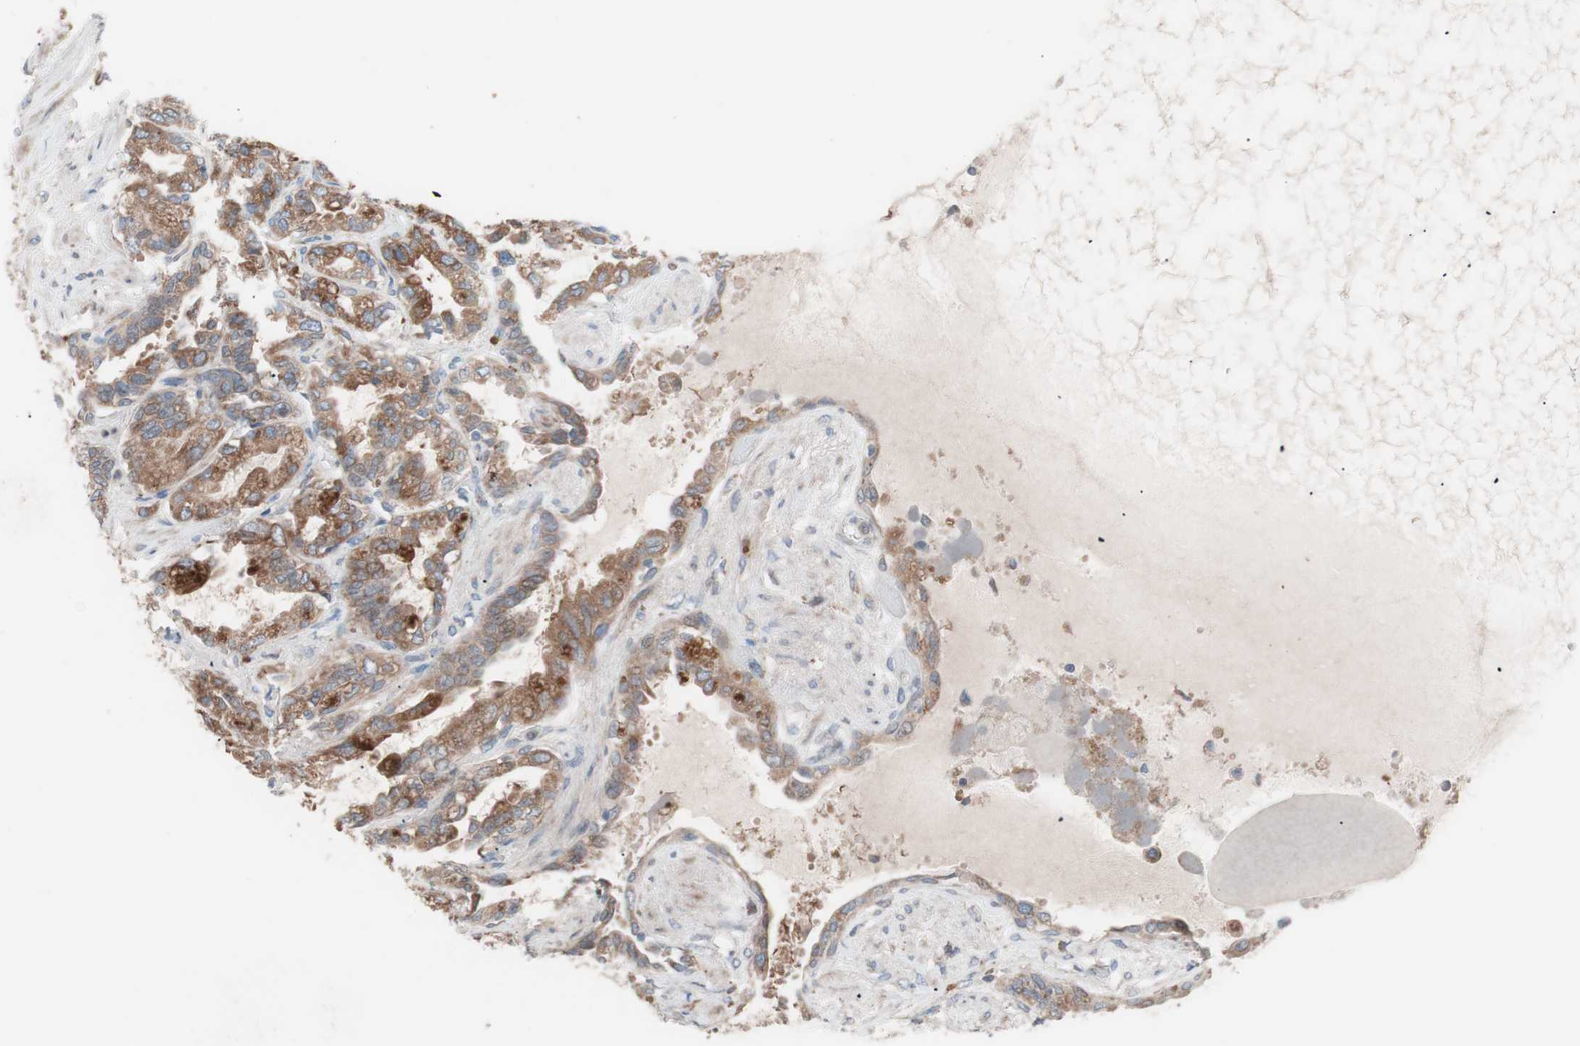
{"staining": {"intensity": "strong", "quantity": ">75%", "location": "cytoplasmic/membranous"}, "tissue": "seminal vesicle", "cell_type": "Glandular cells", "image_type": "normal", "snomed": [{"axis": "morphology", "description": "Normal tissue, NOS"}, {"axis": "topography", "description": "Seminal veicle"}], "caption": "Human seminal vesicle stained with a brown dye displays strong cytoplasmic/membranous positive positivity in approximately >75% of glandular cells.", "gene": "FAAH", "patient": {"sex": "male", "age": 61}}